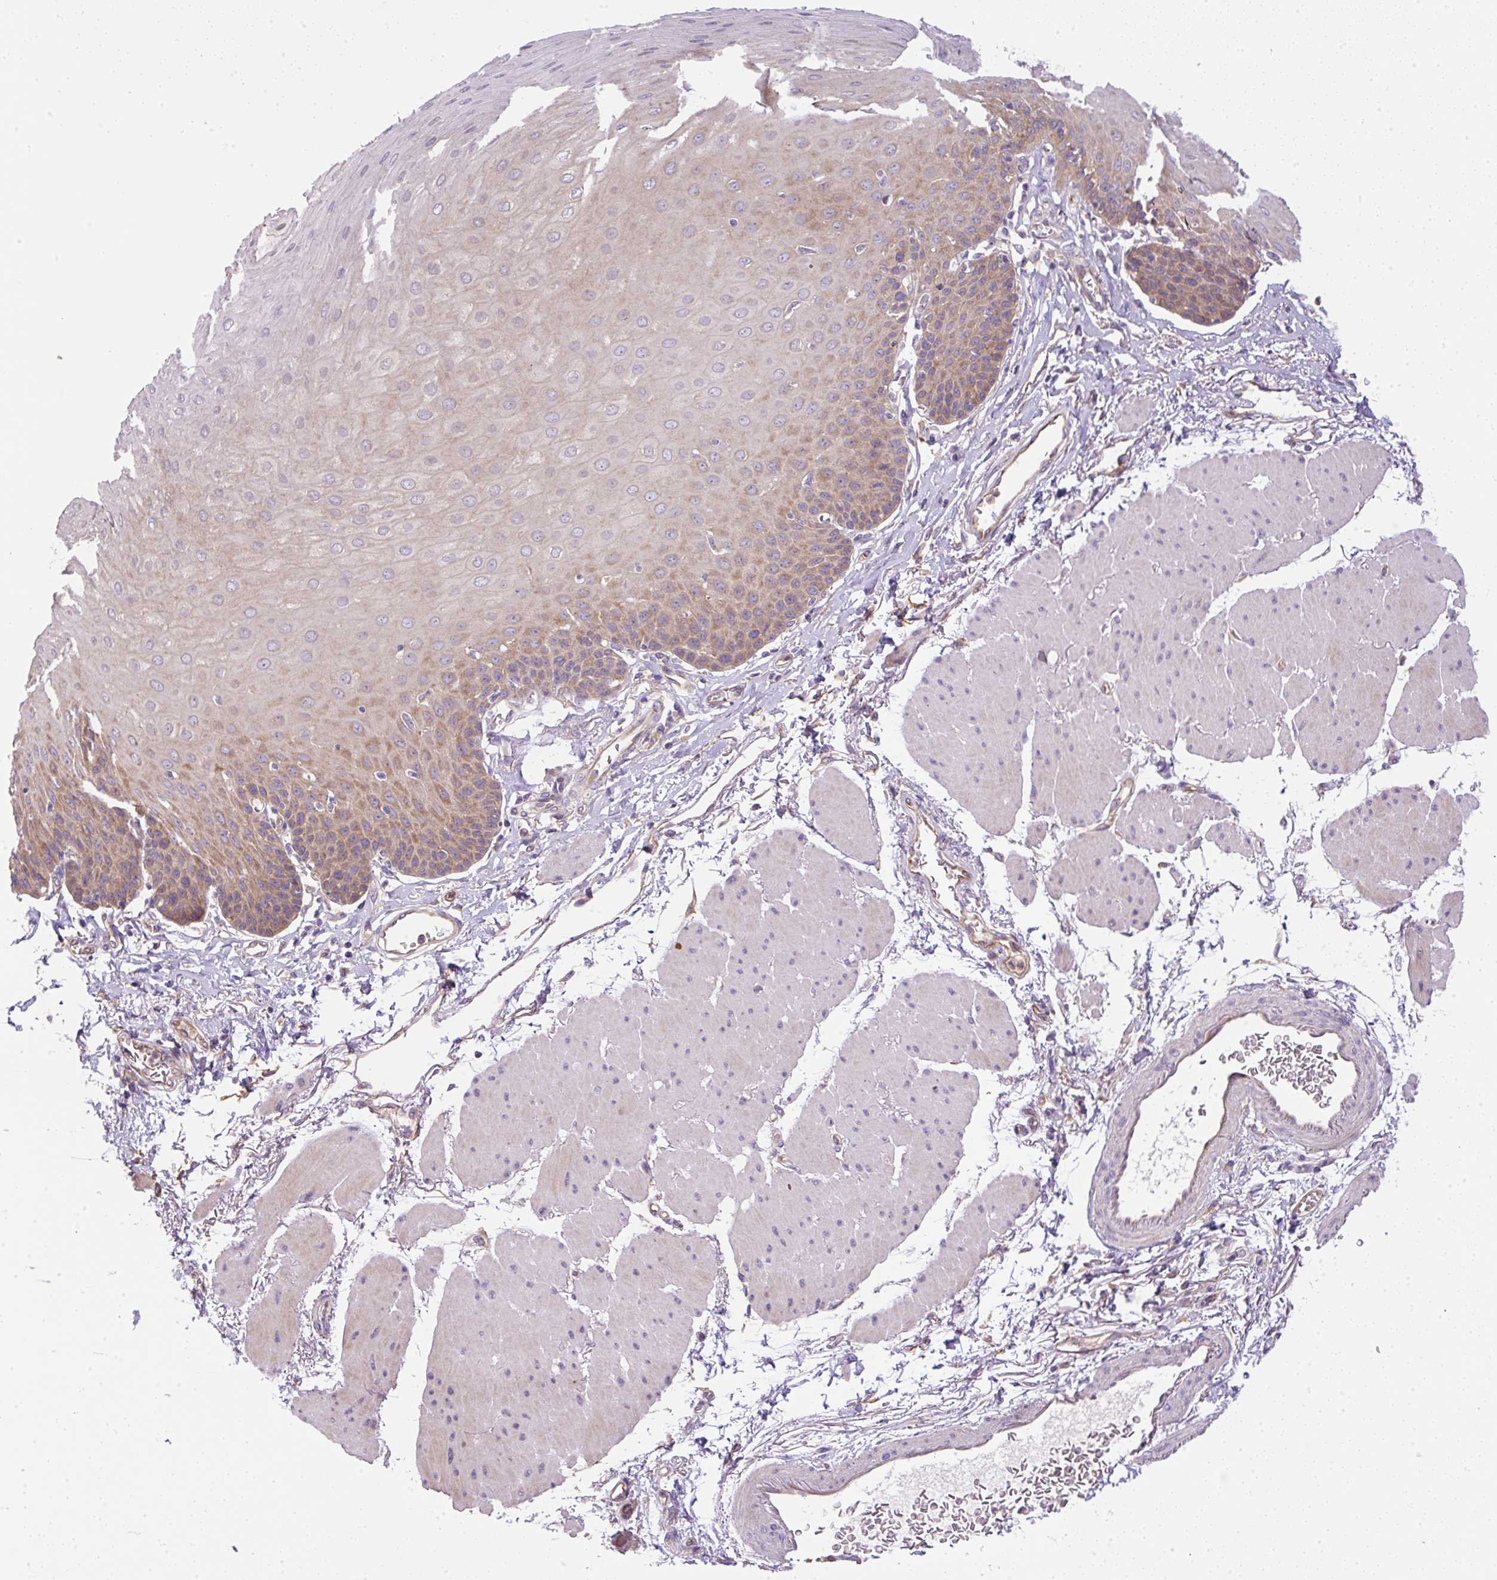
{"staining": {"intensity": "moderate", "quantity": "25%-75%", "location": "cytoplasmic/membranous"}, "tissue": "esophagus", "cell_type": "Squamous epithelial cells", "image_type": "normal", "snomed": [{"axis": "morphology", "description": "Normal tissue, NOS"}, {"axis": "topography", "description": "Esophagus"}], "caption": "Immunohistochemical staining of benign esophagus exhibits moderate cytoplasmic/membranous protein expression in approximately 25%-75% of squamous epithelial cells. (DAB IHC with brightfield microscopy, high magnification).", "gene": "DAPK1", "patient": {"sex": "female", "age": 81}}